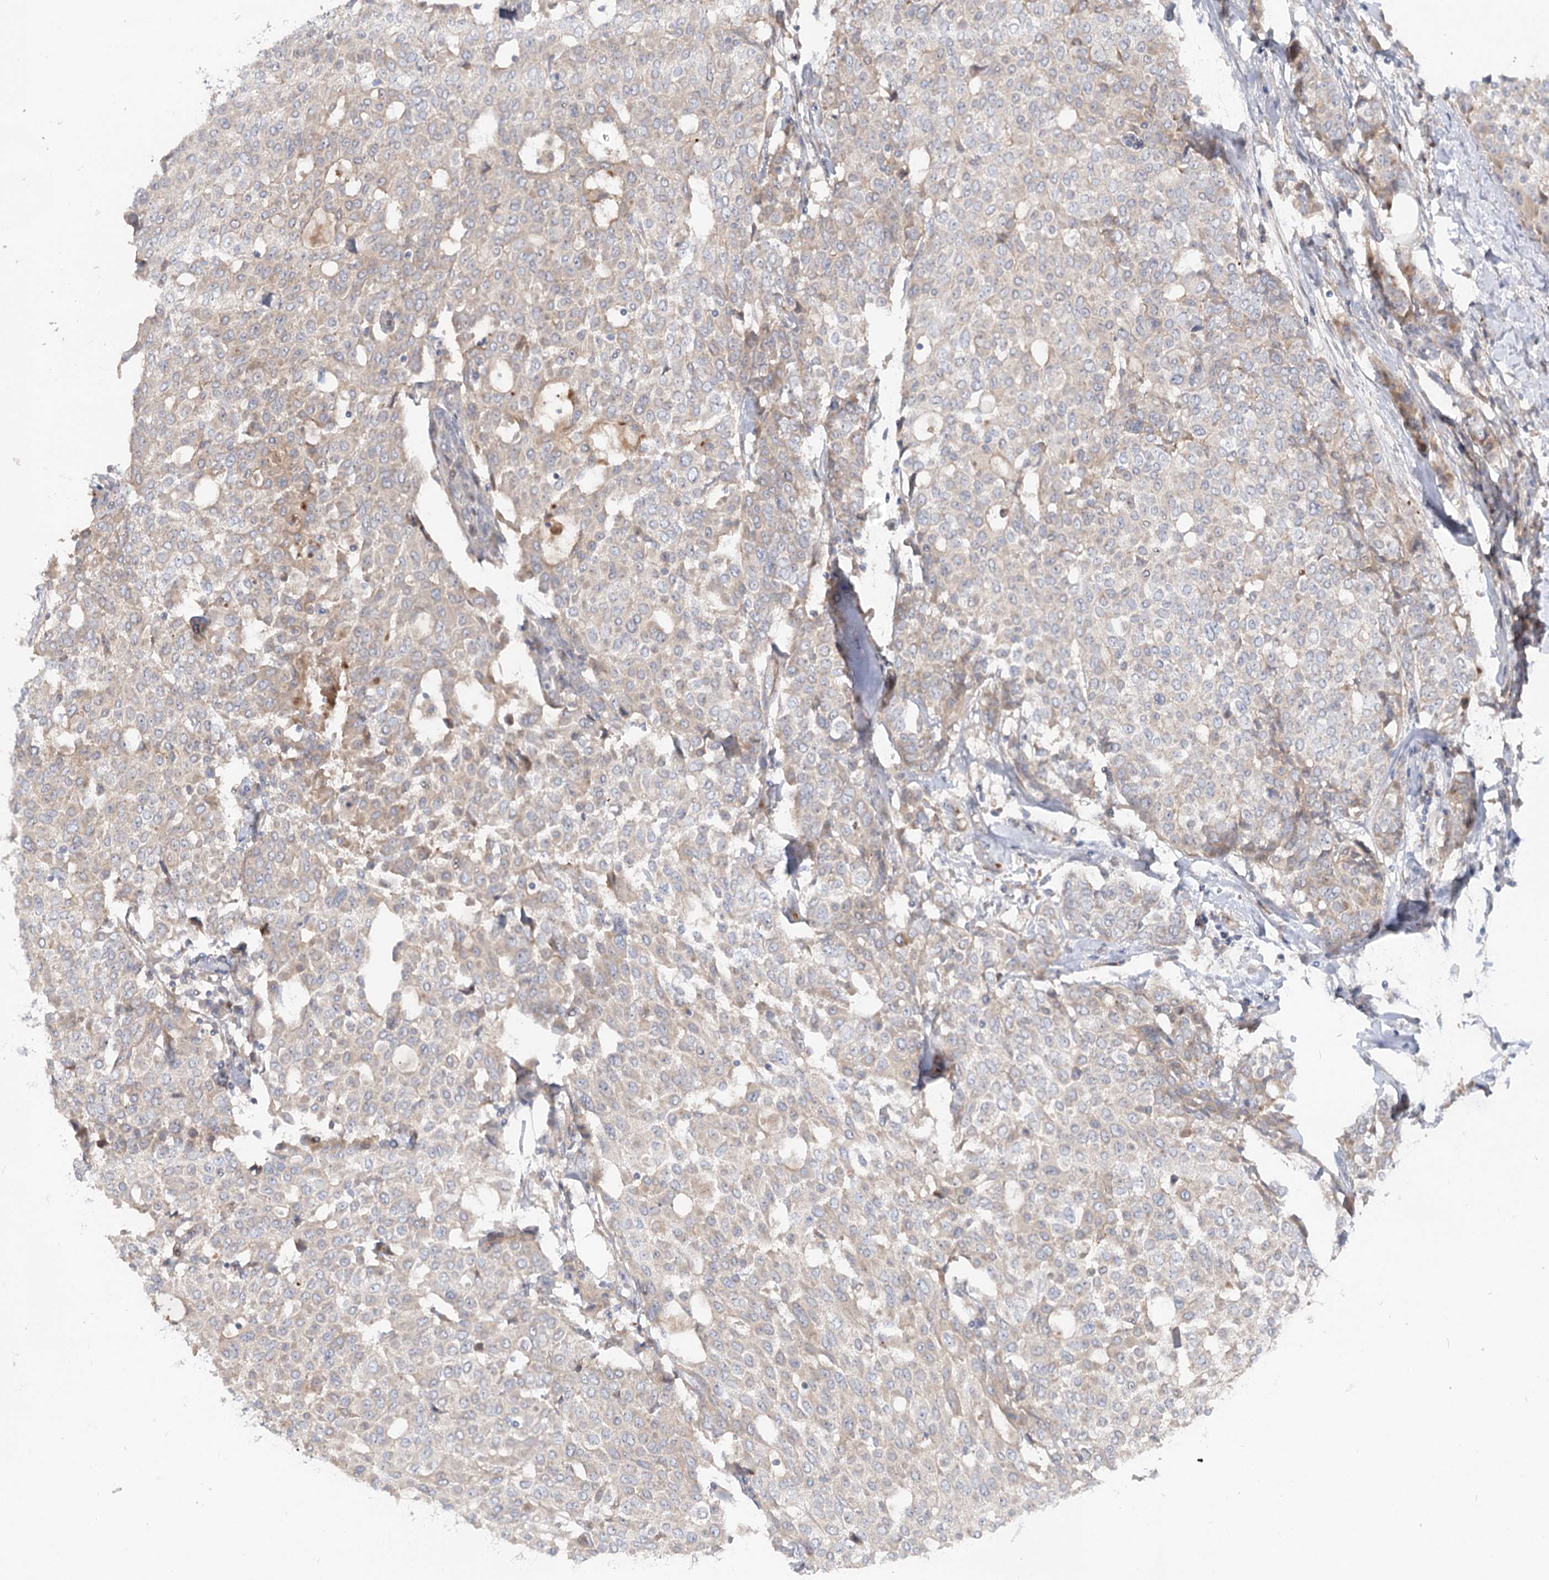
{"staining": {"intensity": "weak", "quantity": "<25%", "location": "cytoplasmic/membranous"}, "tissue": "breast cancer", "cell_type": "Tumor cells", "image_type": "cancer", "snomed": [{"axis": "morphology", "description": "Lobular carcinoma"}, {"axis": "topography", "description": "Breast"}], "caption": "An image of lobular carcinoma (breast) stained for a protein reveals no brown staining in tumor cells.", "gene": "FGF19", "patient": {"sex": "female", "age": 51}}